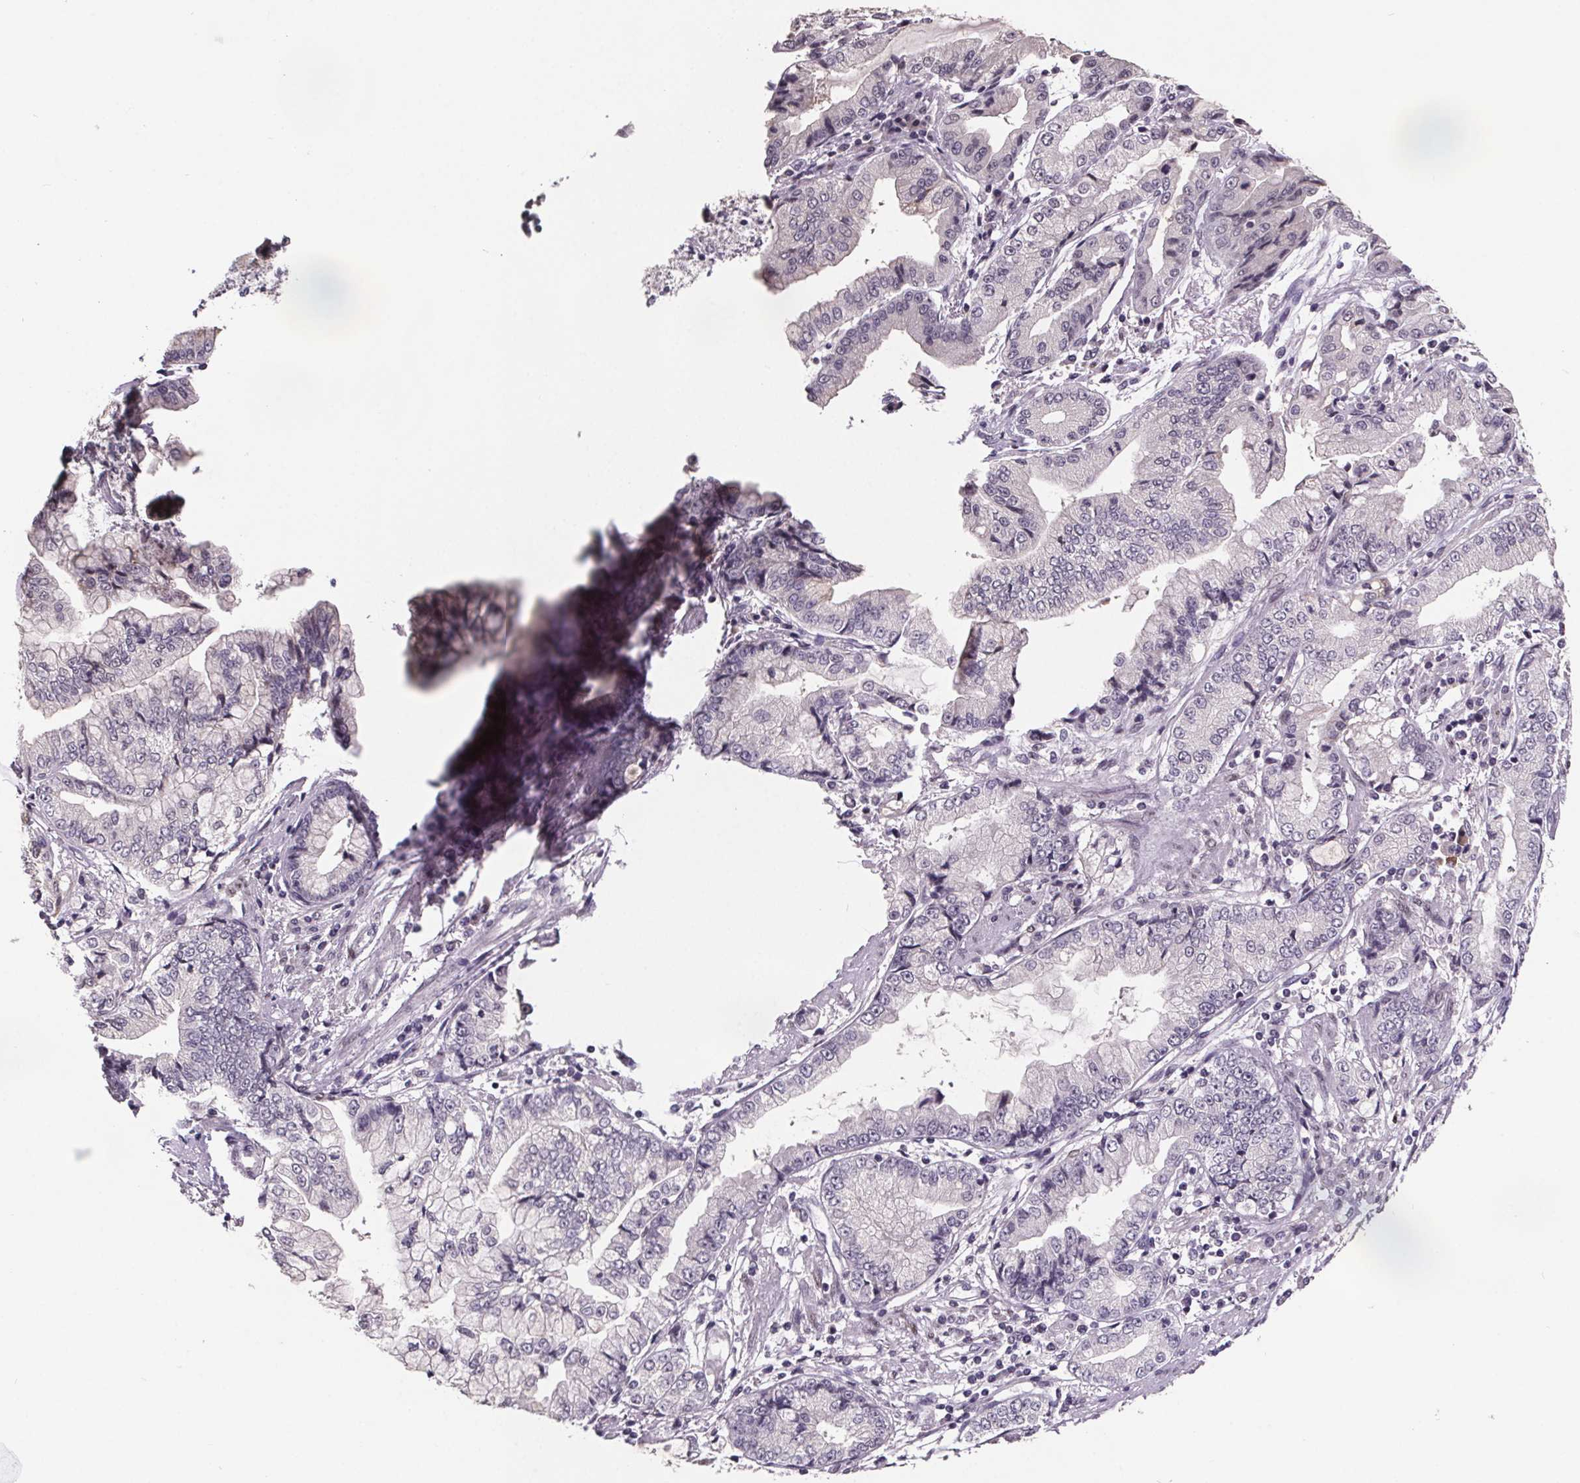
{"staining": {"intensity": "negative", "quantity": "none", "location": "none"}, "tissue": "stomach cancer", "cell_type": "Tumor cells", "image_type": "cancer", "snomed": [{"axis": "morphology", "description": "Adenocarcinoma, NOS"}, {"axis": "topography", "description": "Stomach, upper"}], "caption": "A micrograph of human stomach adenocarcinoma is negative for staining in tumor cells.", "gene": "NKX6-1", "patient": {"sex": "female", "age": 74}}